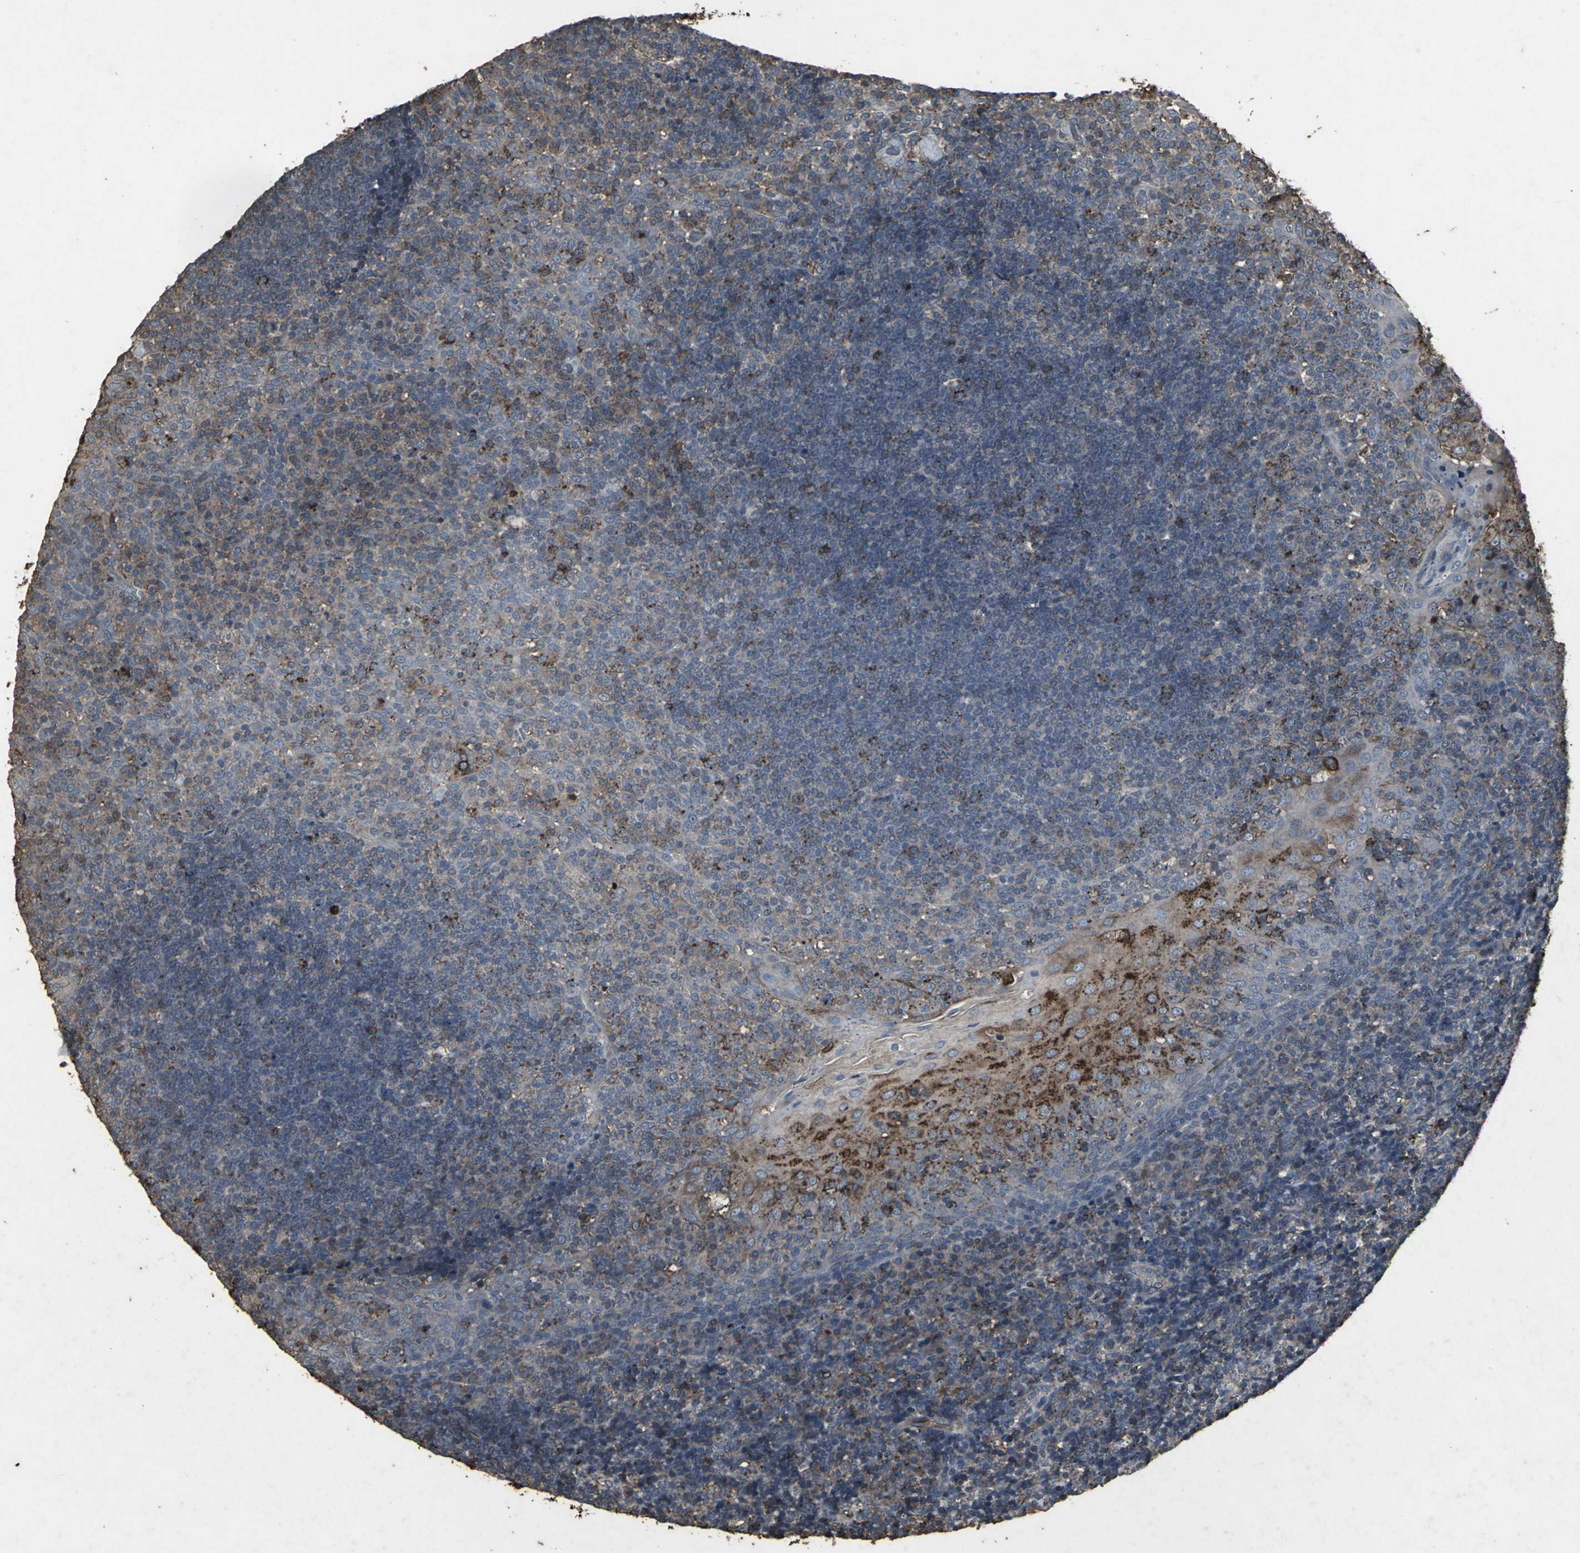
{"staining": {"intensity": "weak", "quantity": ">75%", "location": "cytoplasmic/membranous"}, "tissue": "tonsil", "cell_type": "Germinal center cells", "image_type": "normal", "snomed": [{"axis": "morphology", "description": "Normal tissue, NOS"}, {"axis": "topography", "description": "Tonsil"}], "caption": "About >75% of germinal center cells in unremarkable tonsil demonstrate weak cytoplasmic/membranous protein positivity as visualized by brown immunohistochemical staining.", "gene": "CCR9", "patient": {"sex": "female", "age": 40}}